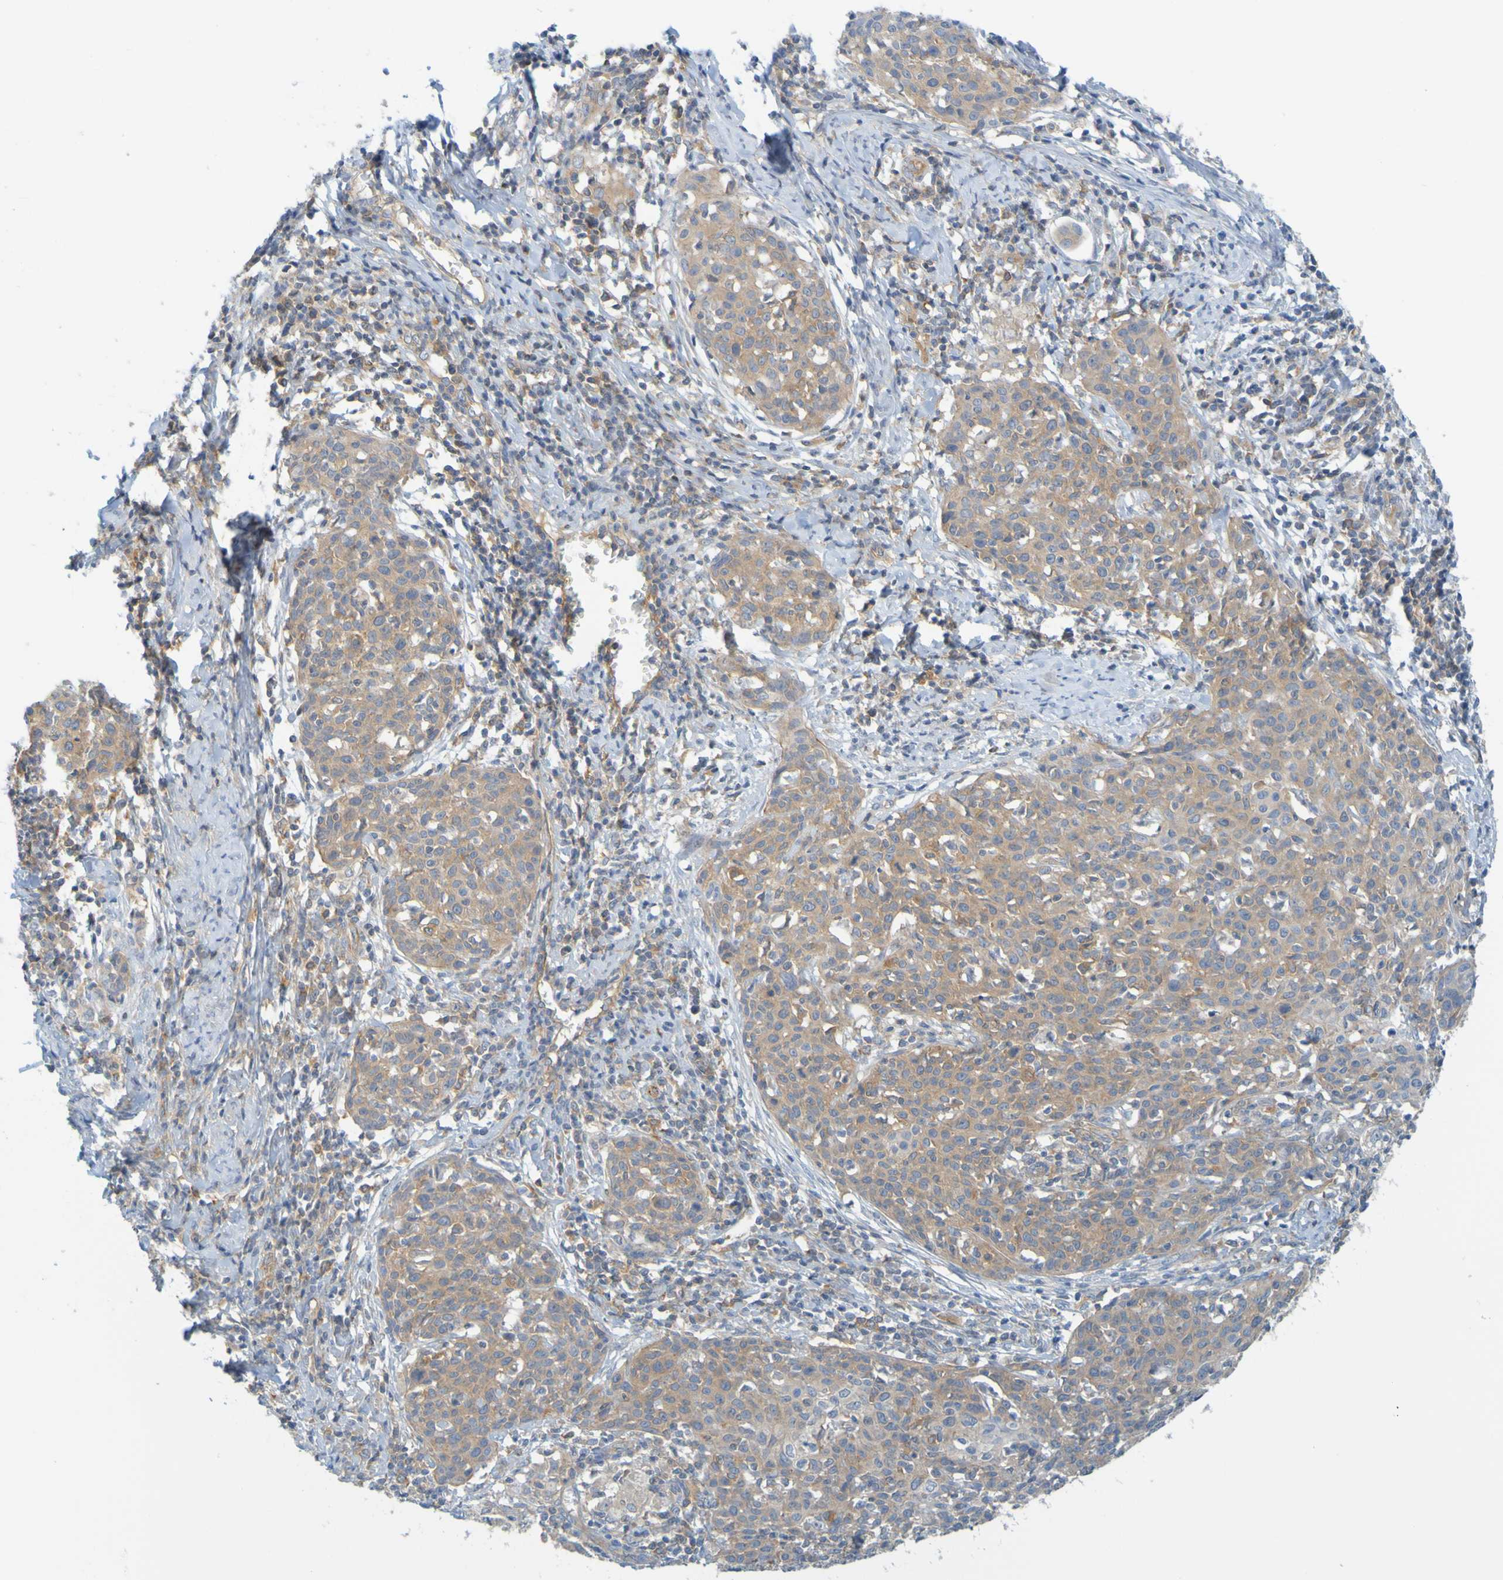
{"staining": {"intensity": "moderate", "quantity": ">75%", "location": "cytoplasmic/membranous"}, "tissue": "cervical cancer", "cell_type": "Tumor cells", "image_type": "cancer", "snomed": [{"axis": "morphology", "description": "Squamous cell carcinoma, NOS"}, {"axis": "topography", "description": "Cervix"}], "caption": "Immunohistochemistry (IHC) image of neoplastic tissue: human squamous cell carcinoma (cervical) stained using immunohistochemistry (IHC) exhibits medium levels of moderate protein expression localized specifically in the cytoplasmic/membranous of tumor cells, appearing as a cytoplasmic/membranous brown color.", "gene": "APPL1", "patient": {"sex": "female", "age": 38}}